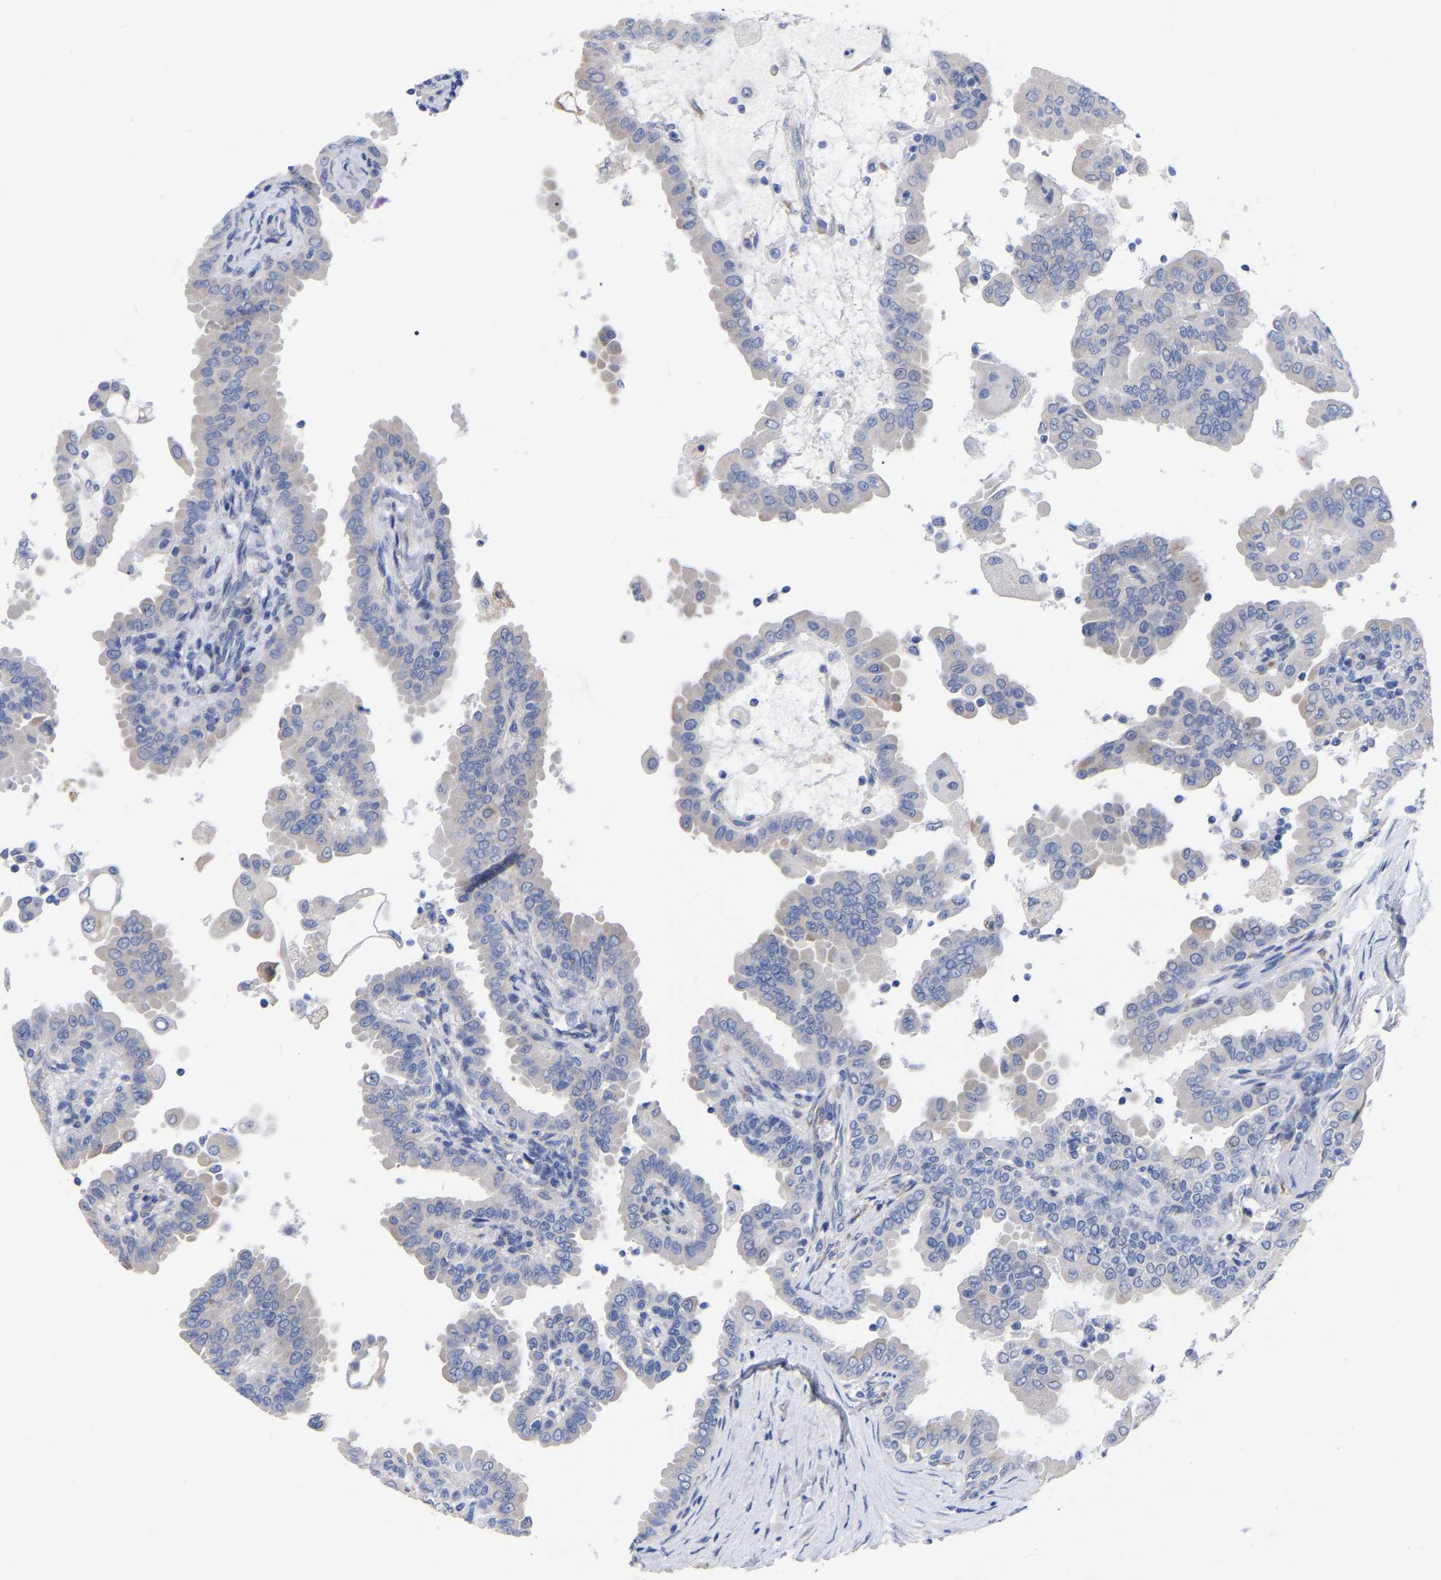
{"staining": {"intensity": "negative", "quantity": "none", "location": "none"}, "tissue": "thyroid cancer", "cell_type": "Tumor cells", "image_type": "cancer", "snomed": [{"axis": "morphology", "description": "Papillary adenocarcinoma, NOS"}, {"axis": "topography", "description": "Thyroid gland"}], "caption": "Micrograph shows no significant protein positivity in tumor cells of thyroid cancer (papillary adenocarcinoma).", "gene": "GDF3", "patient": {"sex": "male", "age": 33}}